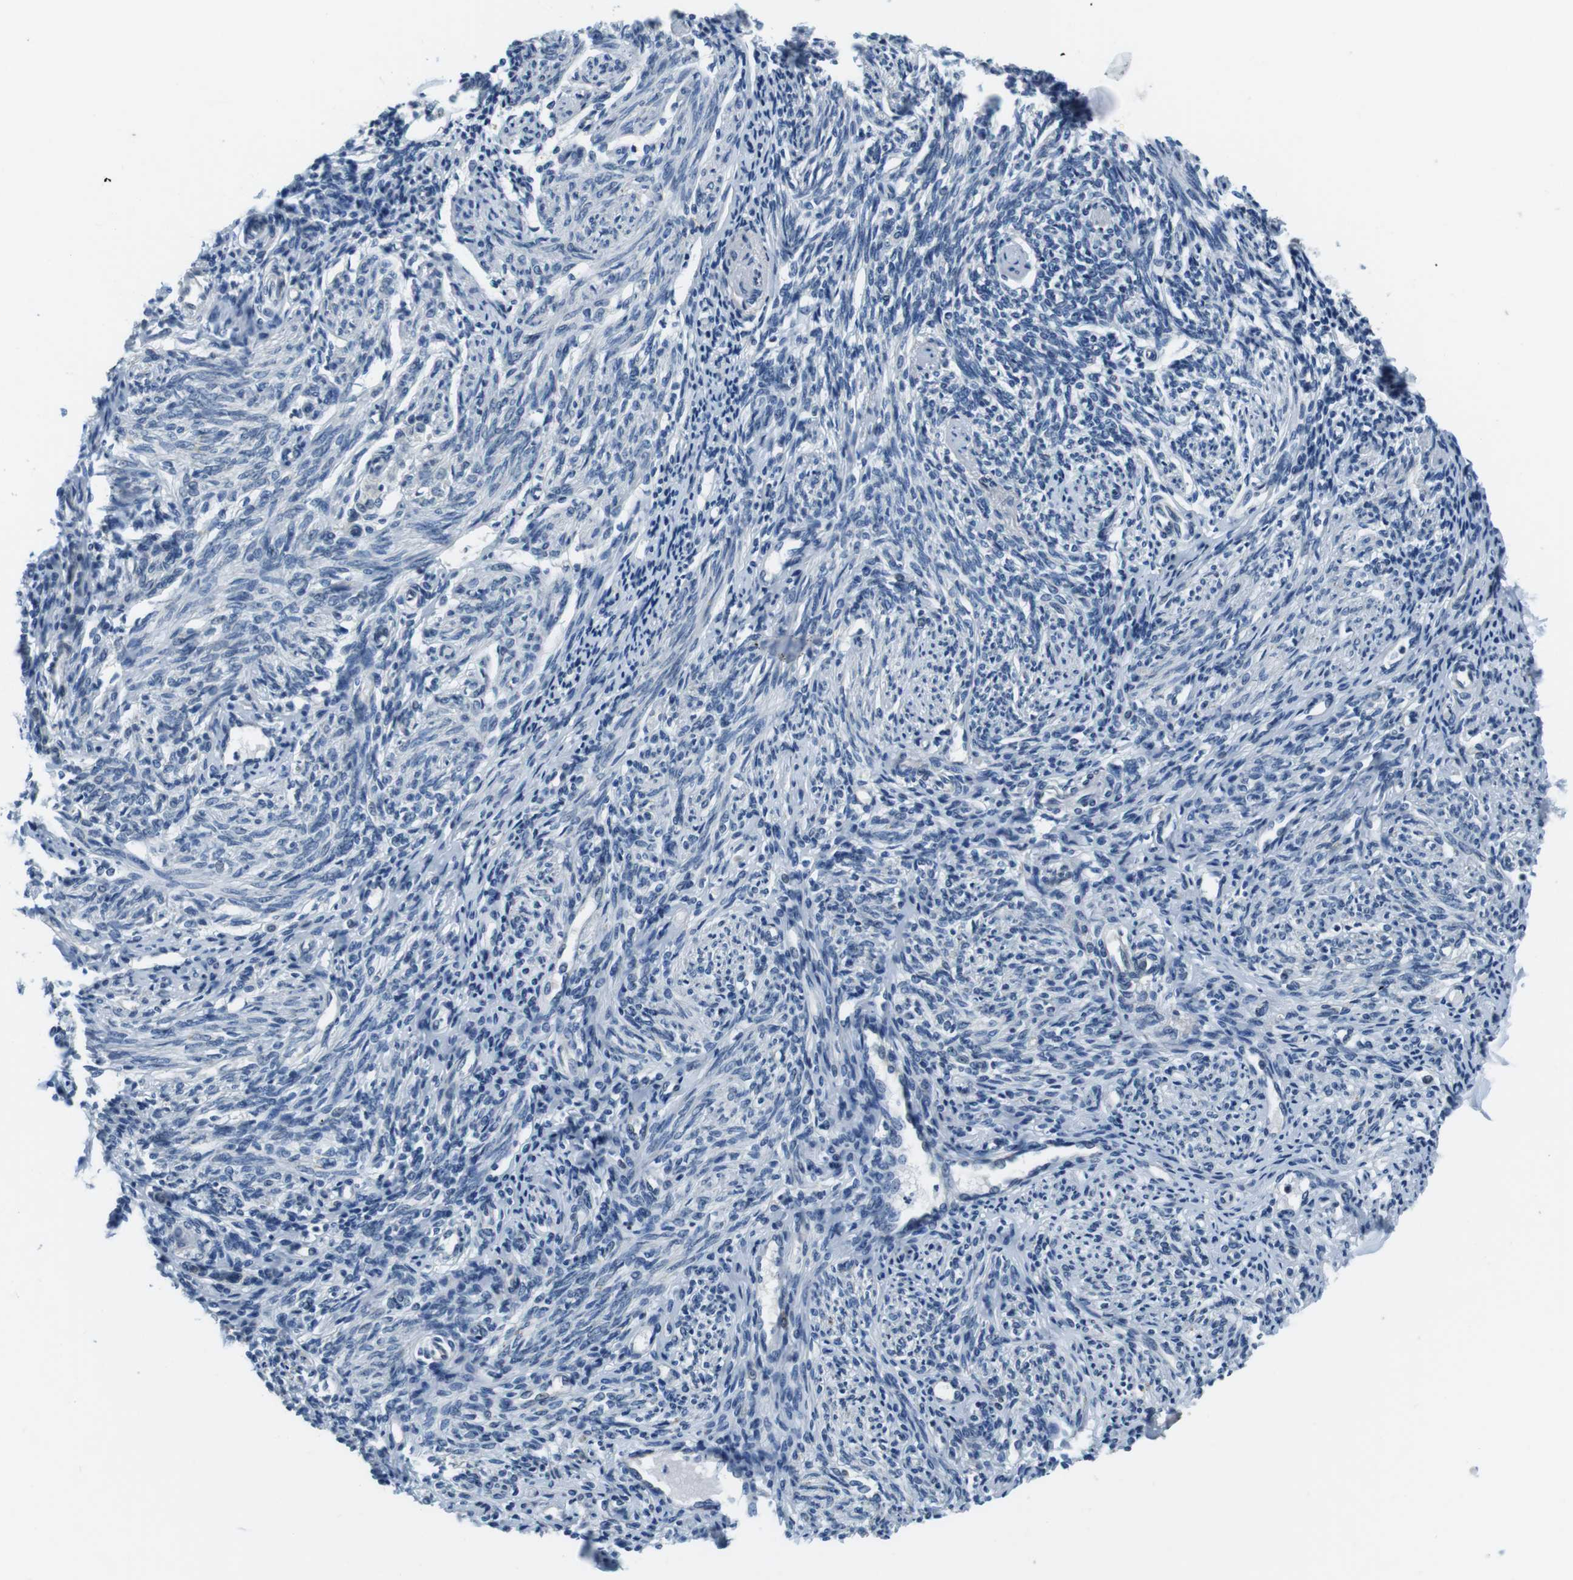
{"staining": {"intensity": "negative", "quantity": "none", "location": "none"}, "tissue": "endometrium", "cell_type": "Cells in endometrial stroma", "image_type": "normal", "snomed": [{"axis": "morphology", "description": "Normal tissue, NOS"}, {"axis": "topography", "description": "Endometrium"}], "caption": "The immunohistochemistry (IHC) histopathology image has no significant positivity in cells in endometrial stroma of endometrium. The staining is performed using DAB brown chromogen with nuclei counter-stained in using hematoxylin.", "gene": "CD163L1", "patient": {"sex": "female", "age": 71}}